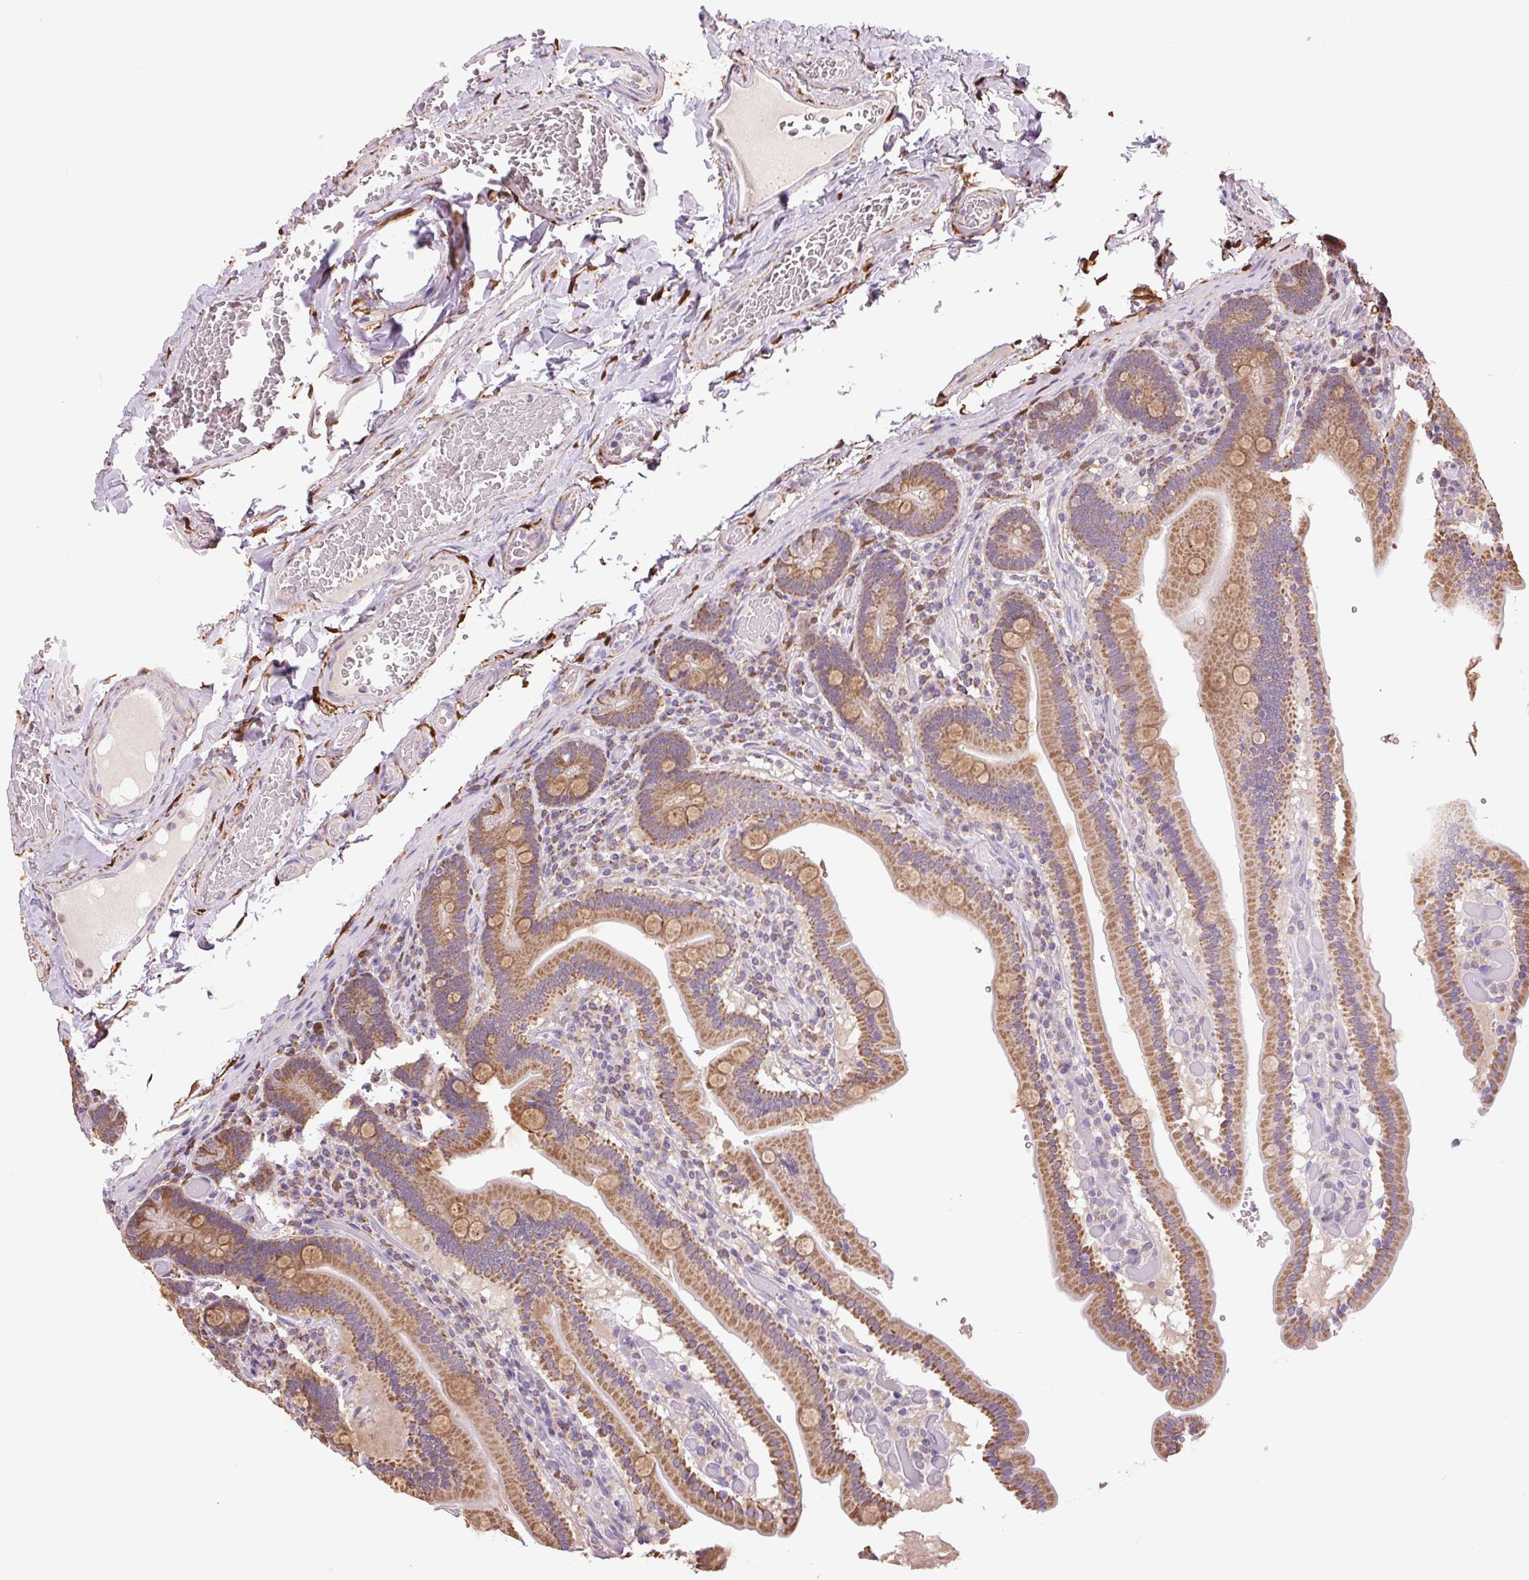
{"staining": {"intensity": "moderate", "quantity": ">75%", "location": "cytoplasmic/membranous"}, "tissue": "duodenum", "cell_type": "Glandular cells", "image_type": "normal", "snomed": [{"axis": "morphology", "description": "Normal tissue, NOS"}, {"axis": "topography", "description": "Duodenum"}], "caption": "This histopathology image shows benign duodenum stained with immunohistochemistry (IHC) to label a protein in brown. The cytoplasmic/membranous of glandular cells show moderate positivity for the protein. Nuclei are counter-stained blue.", "gene": "SGF29", "patient": {"sex": "female", "age": 62}}